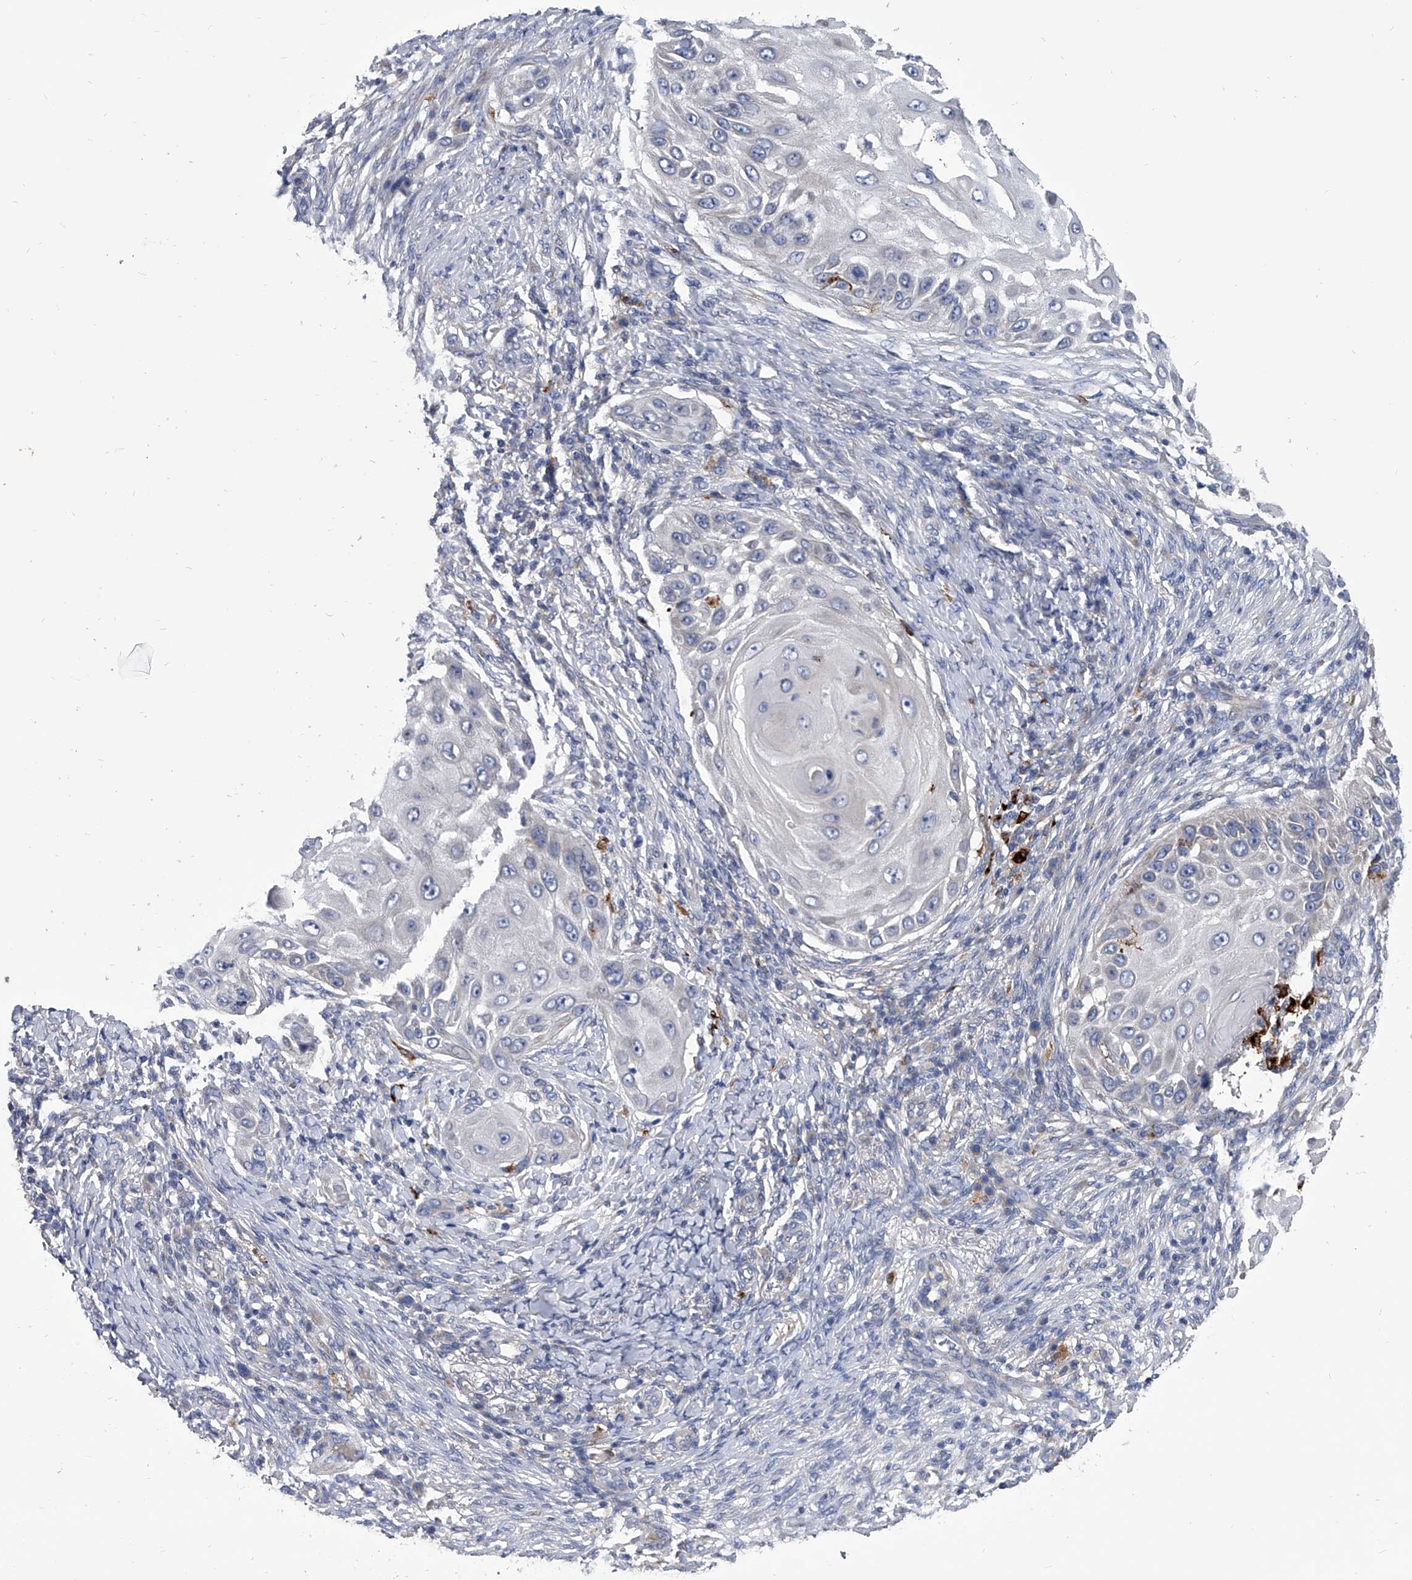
{"staining": {"intensity": "negative", "quantity": "none", "location": "none"}, "tissue": "skin cancer", "cell_type": "Tumor cells", "image_type": "cancer", "snomed": [{"axis": "morphology", "description": "Squamous cell carcinoma, NOS"}, {"axis": "topography", "description": "Skin"}], "caption": "Photomicrograph shows no protein staining in tumor cells of skin squamous cell carcinoma tissue.", "gene": "SPP1", "patient": {"sex": "female", "age": 44}}